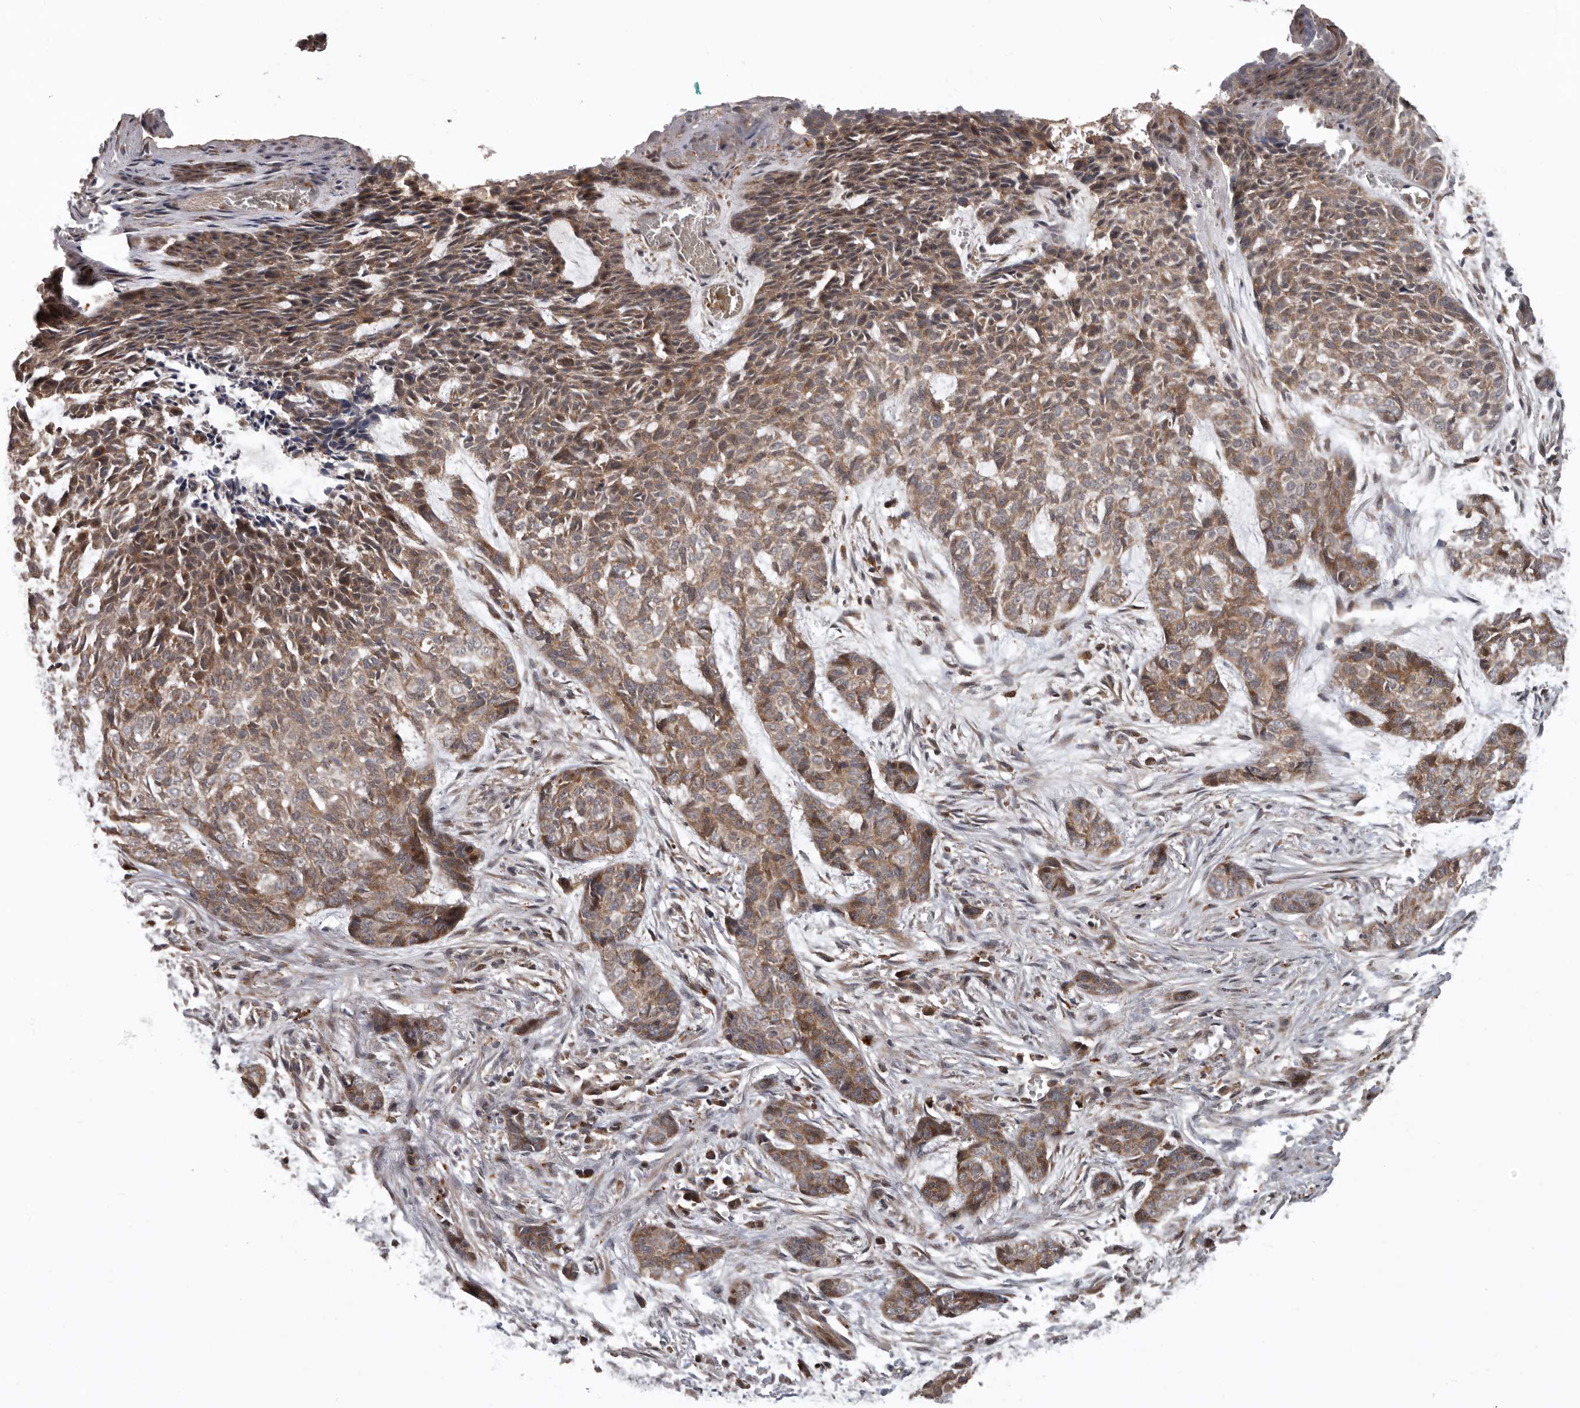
{"staining": {"intensity": "moderate", "quantity": ">75%", "location": "cytoplasmic/membranous"}, "tissue": "skin cancer", "cell_type": "Tumor cells", "image_type": "cancer", "snomed": [{"axis": "morphology", "description": "Basal cell carcinoma"}, {"axis": "topography", "description": "Skin"}], "caption": "Skin cancer (basal cell carcinoma) stained with a brown dye exhibits moderate cytoplasmic/membranous positive staining in about >75% of tumor cells.", "gene": "FGFR4", "patient": {"sex": "female", "age": 64}}